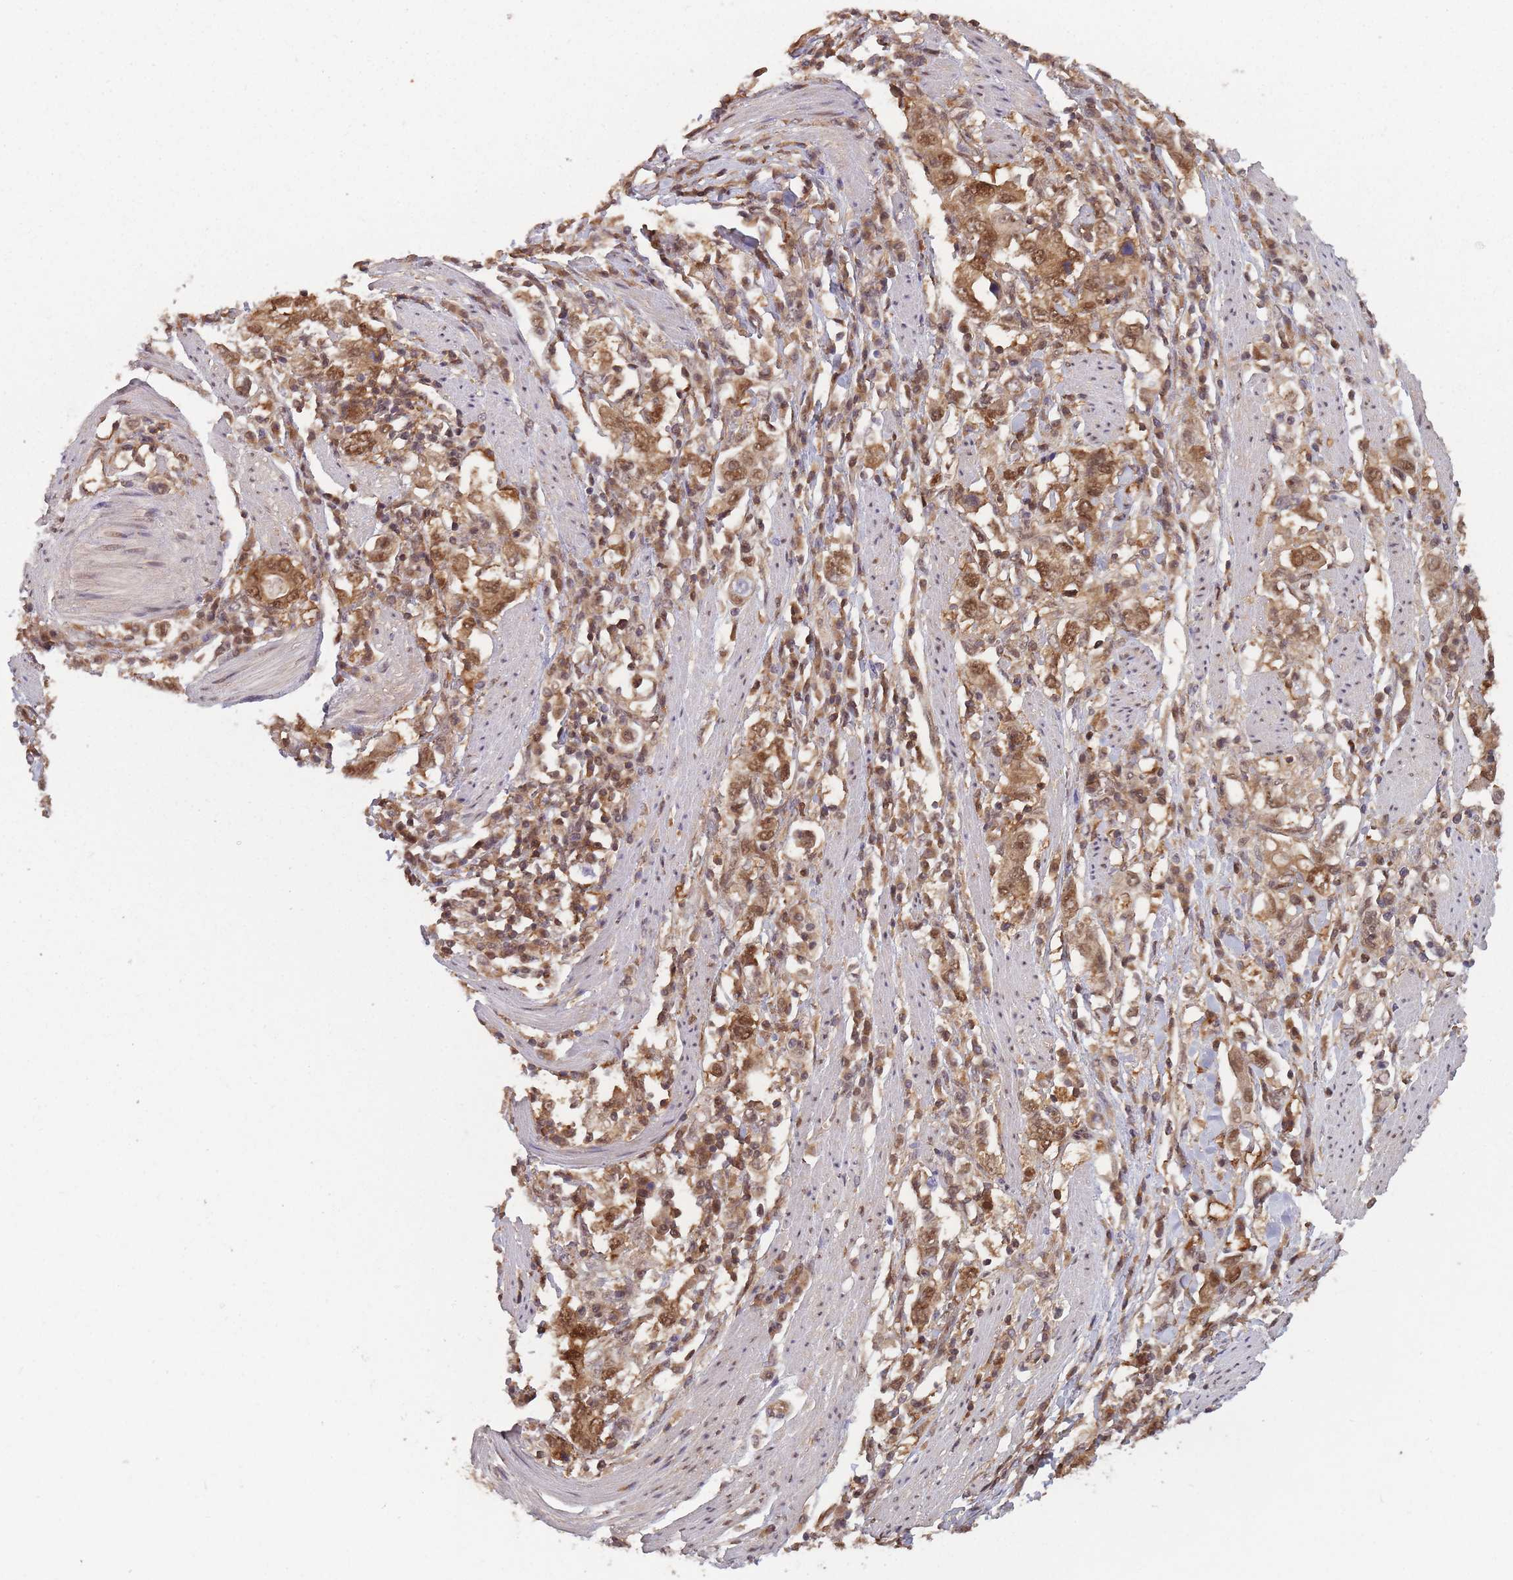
{"staining": {"intensity": "moderate", "quantity": ">75%", "location": "cytoplasmic/membranous,nuclear"}, "tissue": "stomach cancer", "cell_type": "Tumor cells", "image_type": "cancer", "snomed": [{"axis": "morphology", "description": "Adenocarcinoma, NOS"}, {"axis": "topography", "description": "Stomach, upper"}, {"axis": "topography", "description": "Stomach"}], "caption": "Immunohistochemistry (IHC) histopathology image of stomach cancer stained for a protein (brown), which demonstrates medium levels of moderate cytoplasmic/membranous and nuclear expression in approximately >75% of tumor cells.", "gene": "PPP6R3", "patient": {"sex": "male", "age": 62}}